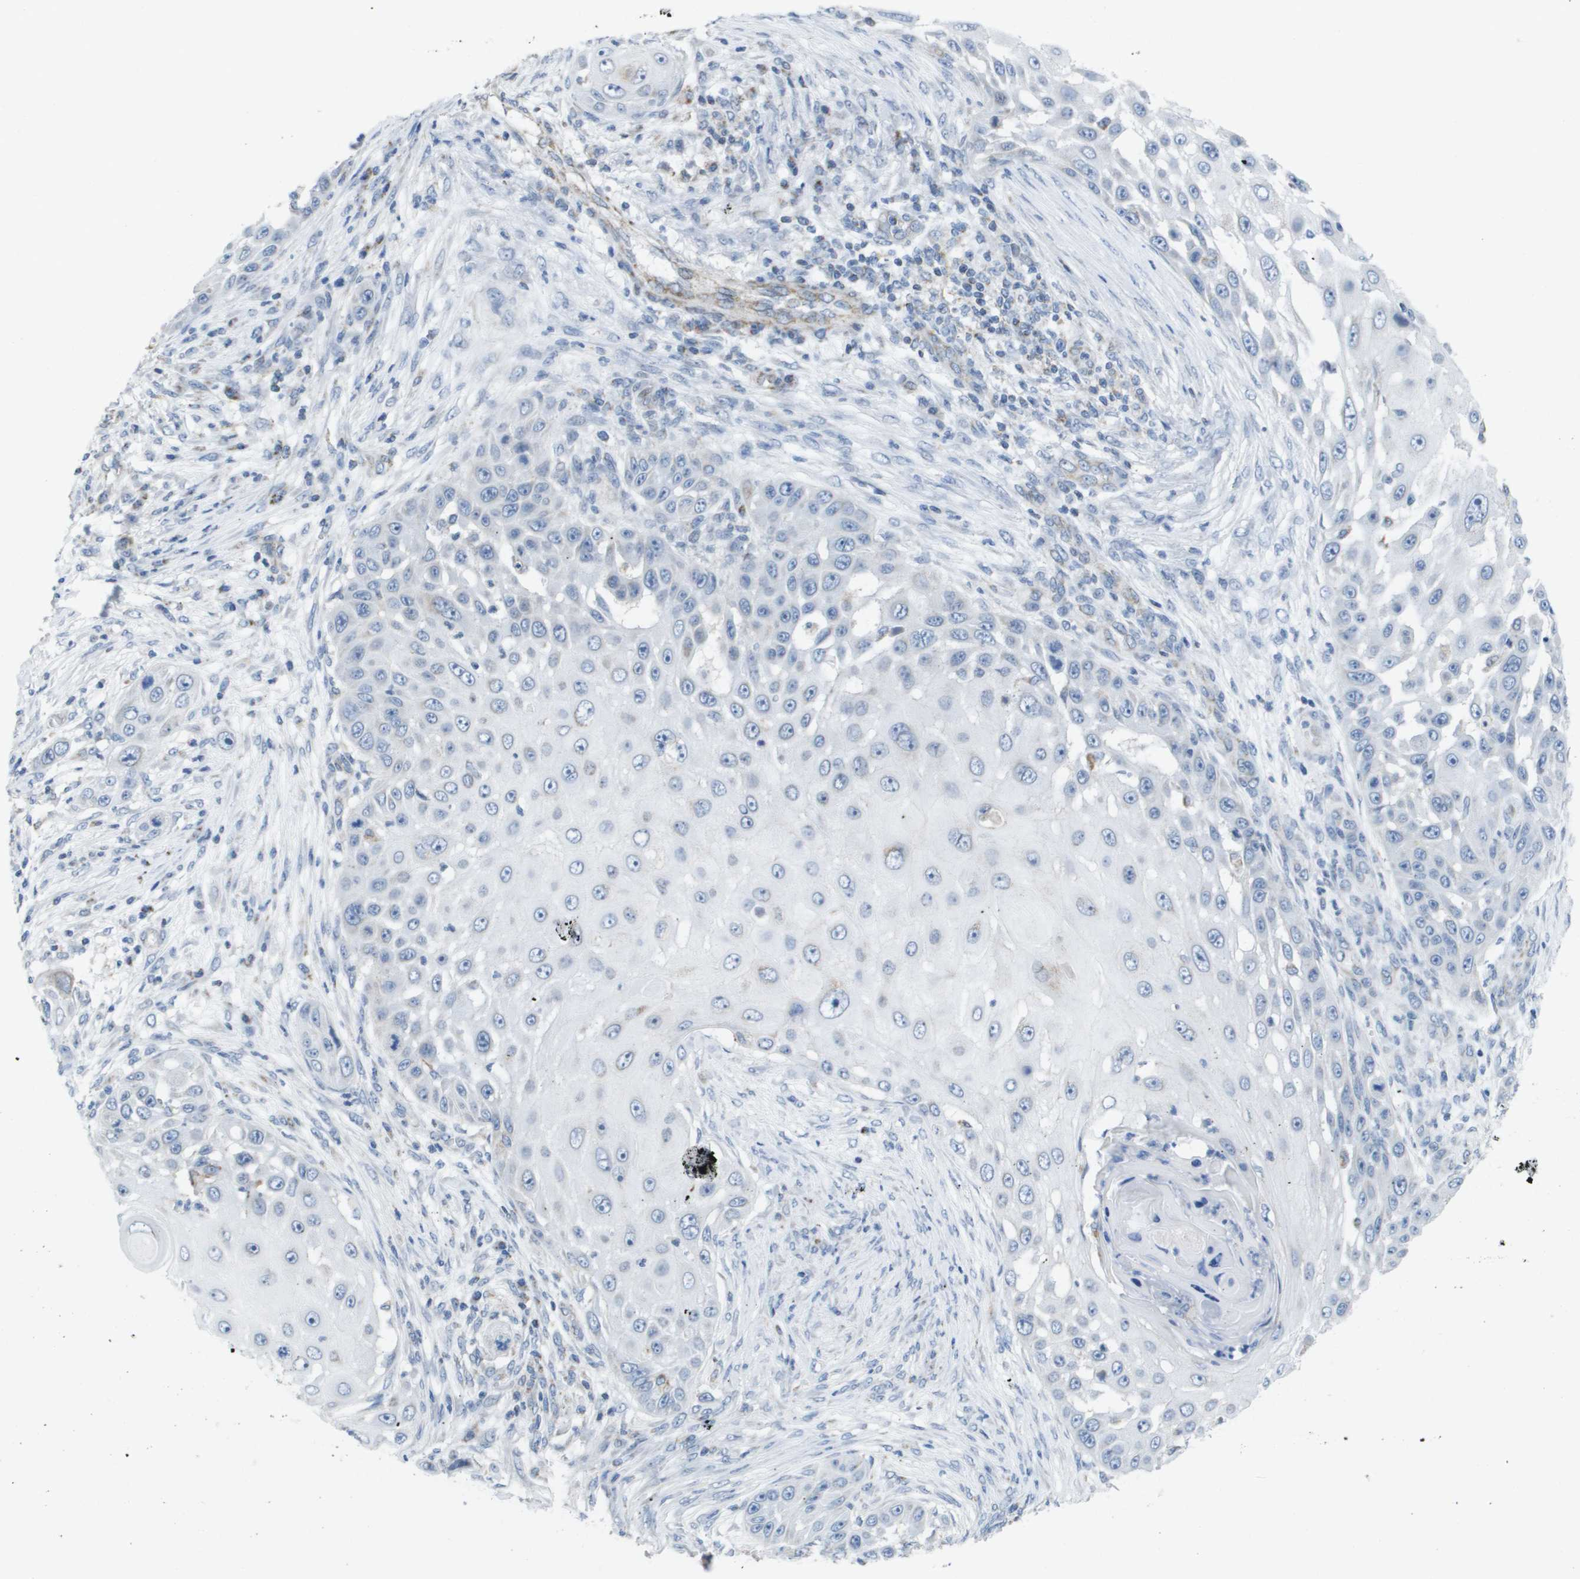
{"staining": {"intensity": "negative", "quantity": "none", "location": "none"}, "tissue": "skin cancer", "cell_type": "Tumor cells", "image_type": "cancer", "snomed": [{"axis": "morphology", "description": "Squamous cell carcinoma, NOS"}, {"axis": "topography", "description": "Skin"}], "caption": "This is an immunohistochemistry (IHC) image of human skin cancer (squamous cell carcinoma). There is no expression in tumor cells.", "gene": "TMEM223", "patient": {"sex": "female", "age": 44}}